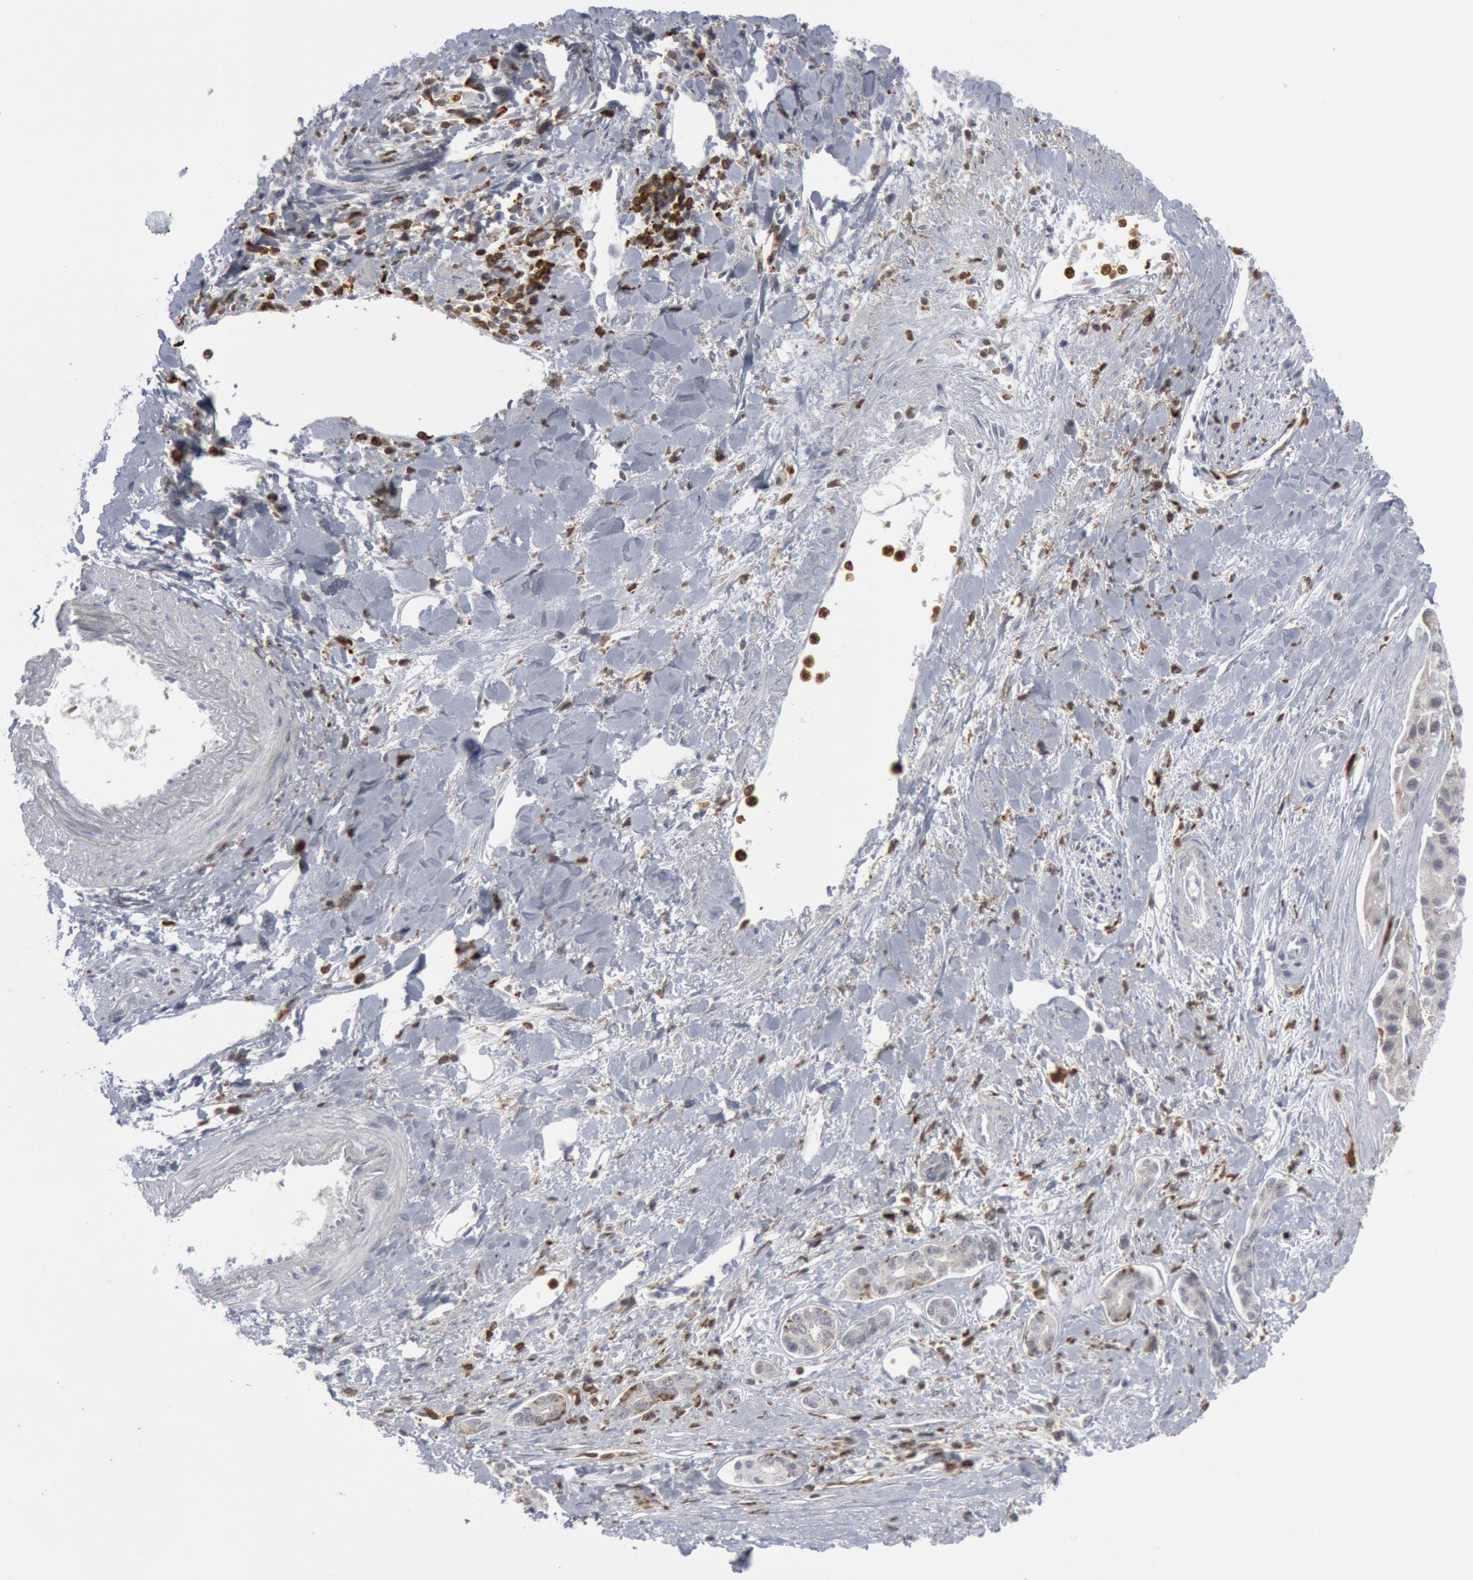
{"staining": {"intensity": "weak", "quantity": "25%-75%", "location": "cytoplasmic/membranous"}, "tissue": "liver cancer", "cell_type": "Tumor cells", "image_type": "cancer", "snomed": [{"axis": "morphology", "description": "Carcinoma, Hepatocellular, NOS"}, {"axis": "topography", "description": "Liver"}], "caption": "Human liver hepatocellular carcinoma stained with a brown dye reveals weak cytoplasmic/membranous positive expression in about 25%-75% of tumor cells.", "gene": "PTPN6", "patient": {"sex": "female", "age": 85}}